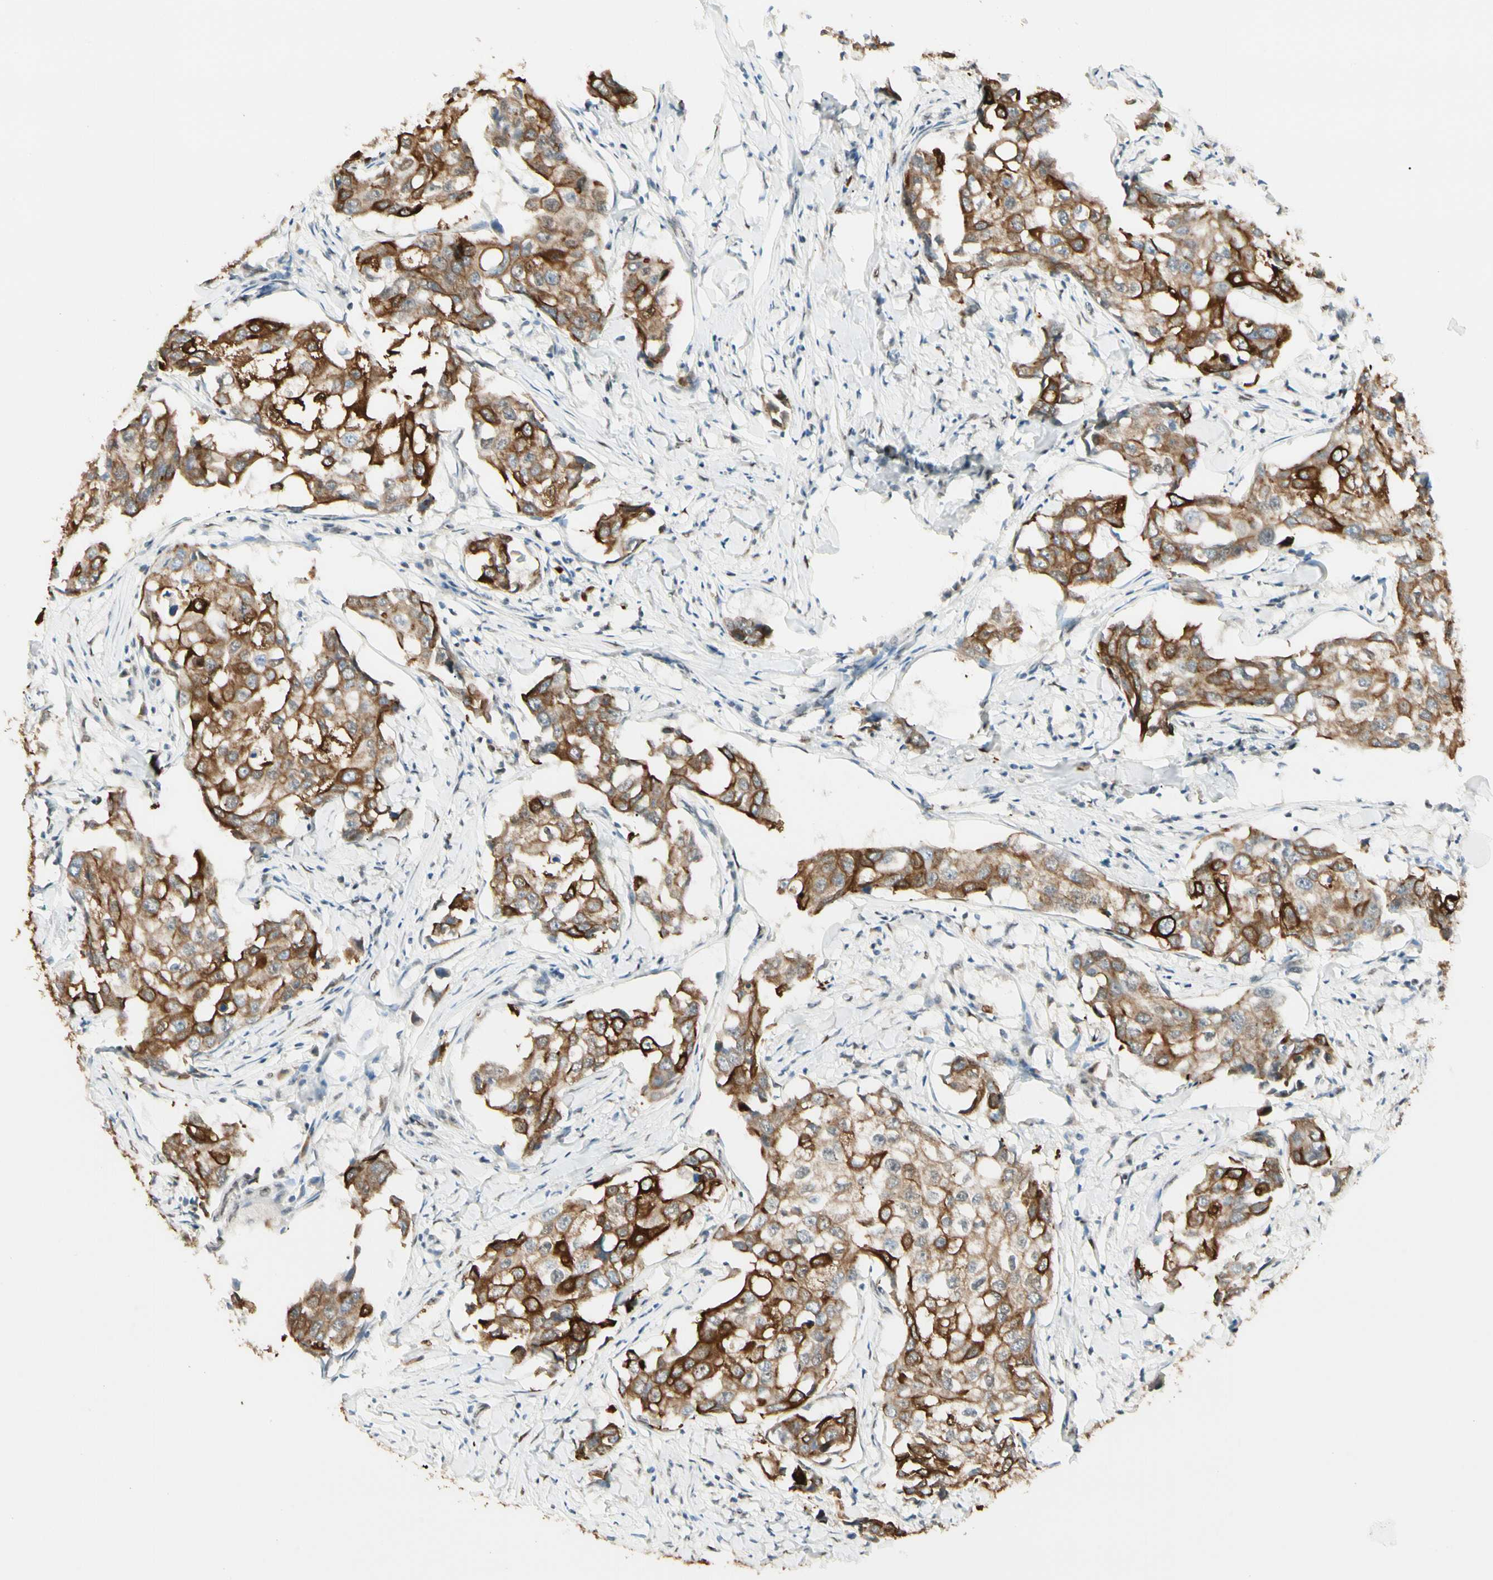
{"staining": {"intensity": "strong", "quantity": ">75%", "location": "cytoplasmic/membranous"}, "tissue": "breast cancer", "cell_type": "Tumor cells", "image_type": "cancer", "snomed": [{"axis": "morphology", "description": "Duct carcinoma"}, {"axis": "topography", "description": "Breast"}], "caption": "Immunohistochemistry (DAB) staining of breast intraductal carcinoma reveals strong cytoplasmic/membranous protein expression in approximately >75% of tumor cells.", "gene": "ATXN1", "patient": {"sex": "female", "age": 27}}